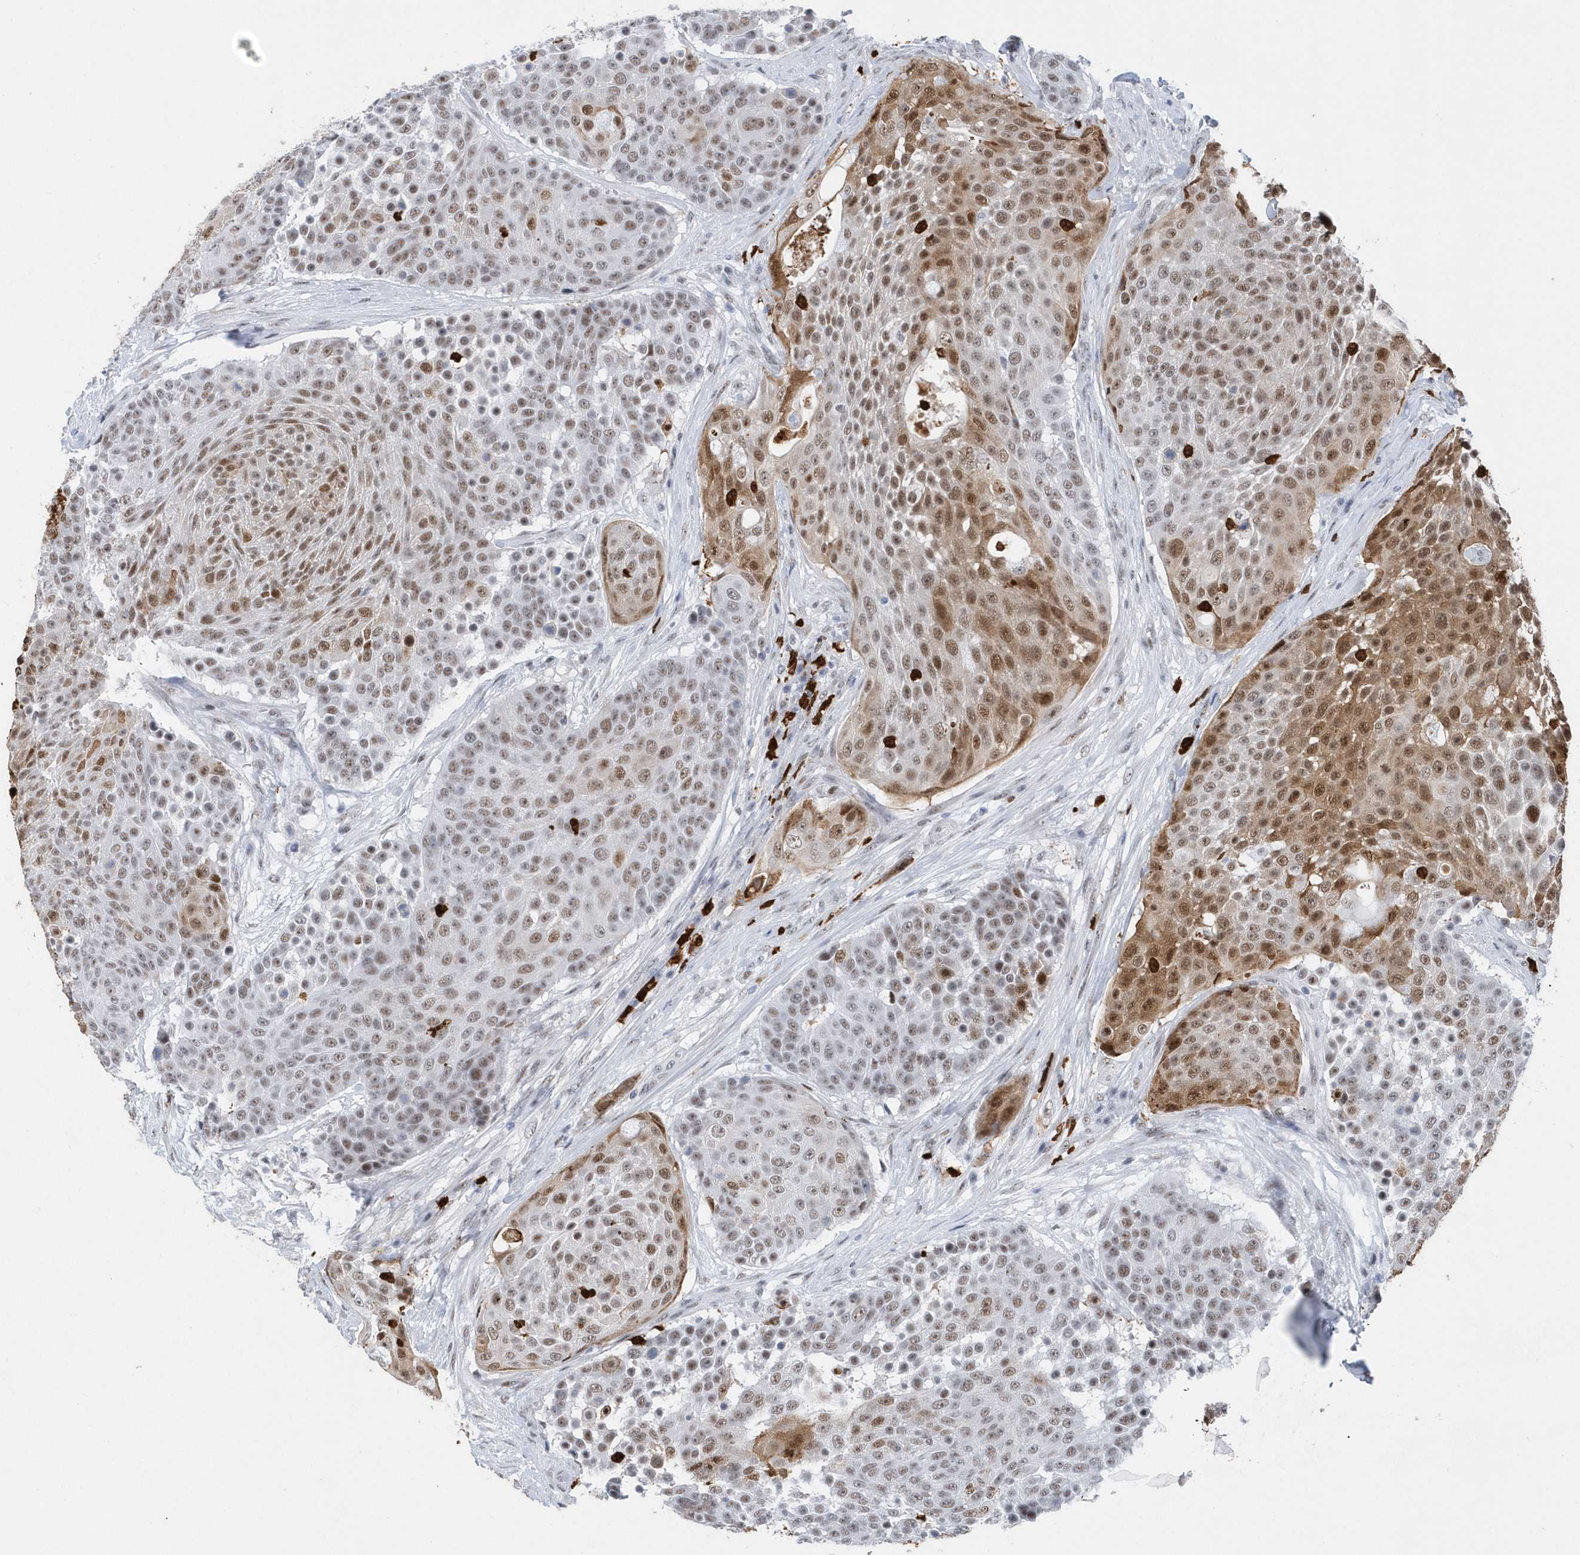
{"staining": {"intensity": "moderate", "quantity": ">75%", "location": "cytoplasmic/membranous,nuclear"}, "tissue": "urothelial cancer", "cell_type": "Tumor cells", "image_type": "cancer", "snomed": [{"axis": "morphology", "description": "Urothelial carcinoma, High grade"}, {"axis": "topography", "description": "Urinary bladder"}], "caption": "High-grade urothelial carcinoma stained with DAB (3,3'-diaminobenzidine) IHC displays medium levels of moderate cytoplasmic/membranous and nuclear staining in about >75% of tumor cells.", "gene": "RPP30", "patient": {"sex": "female", "age": 63}}